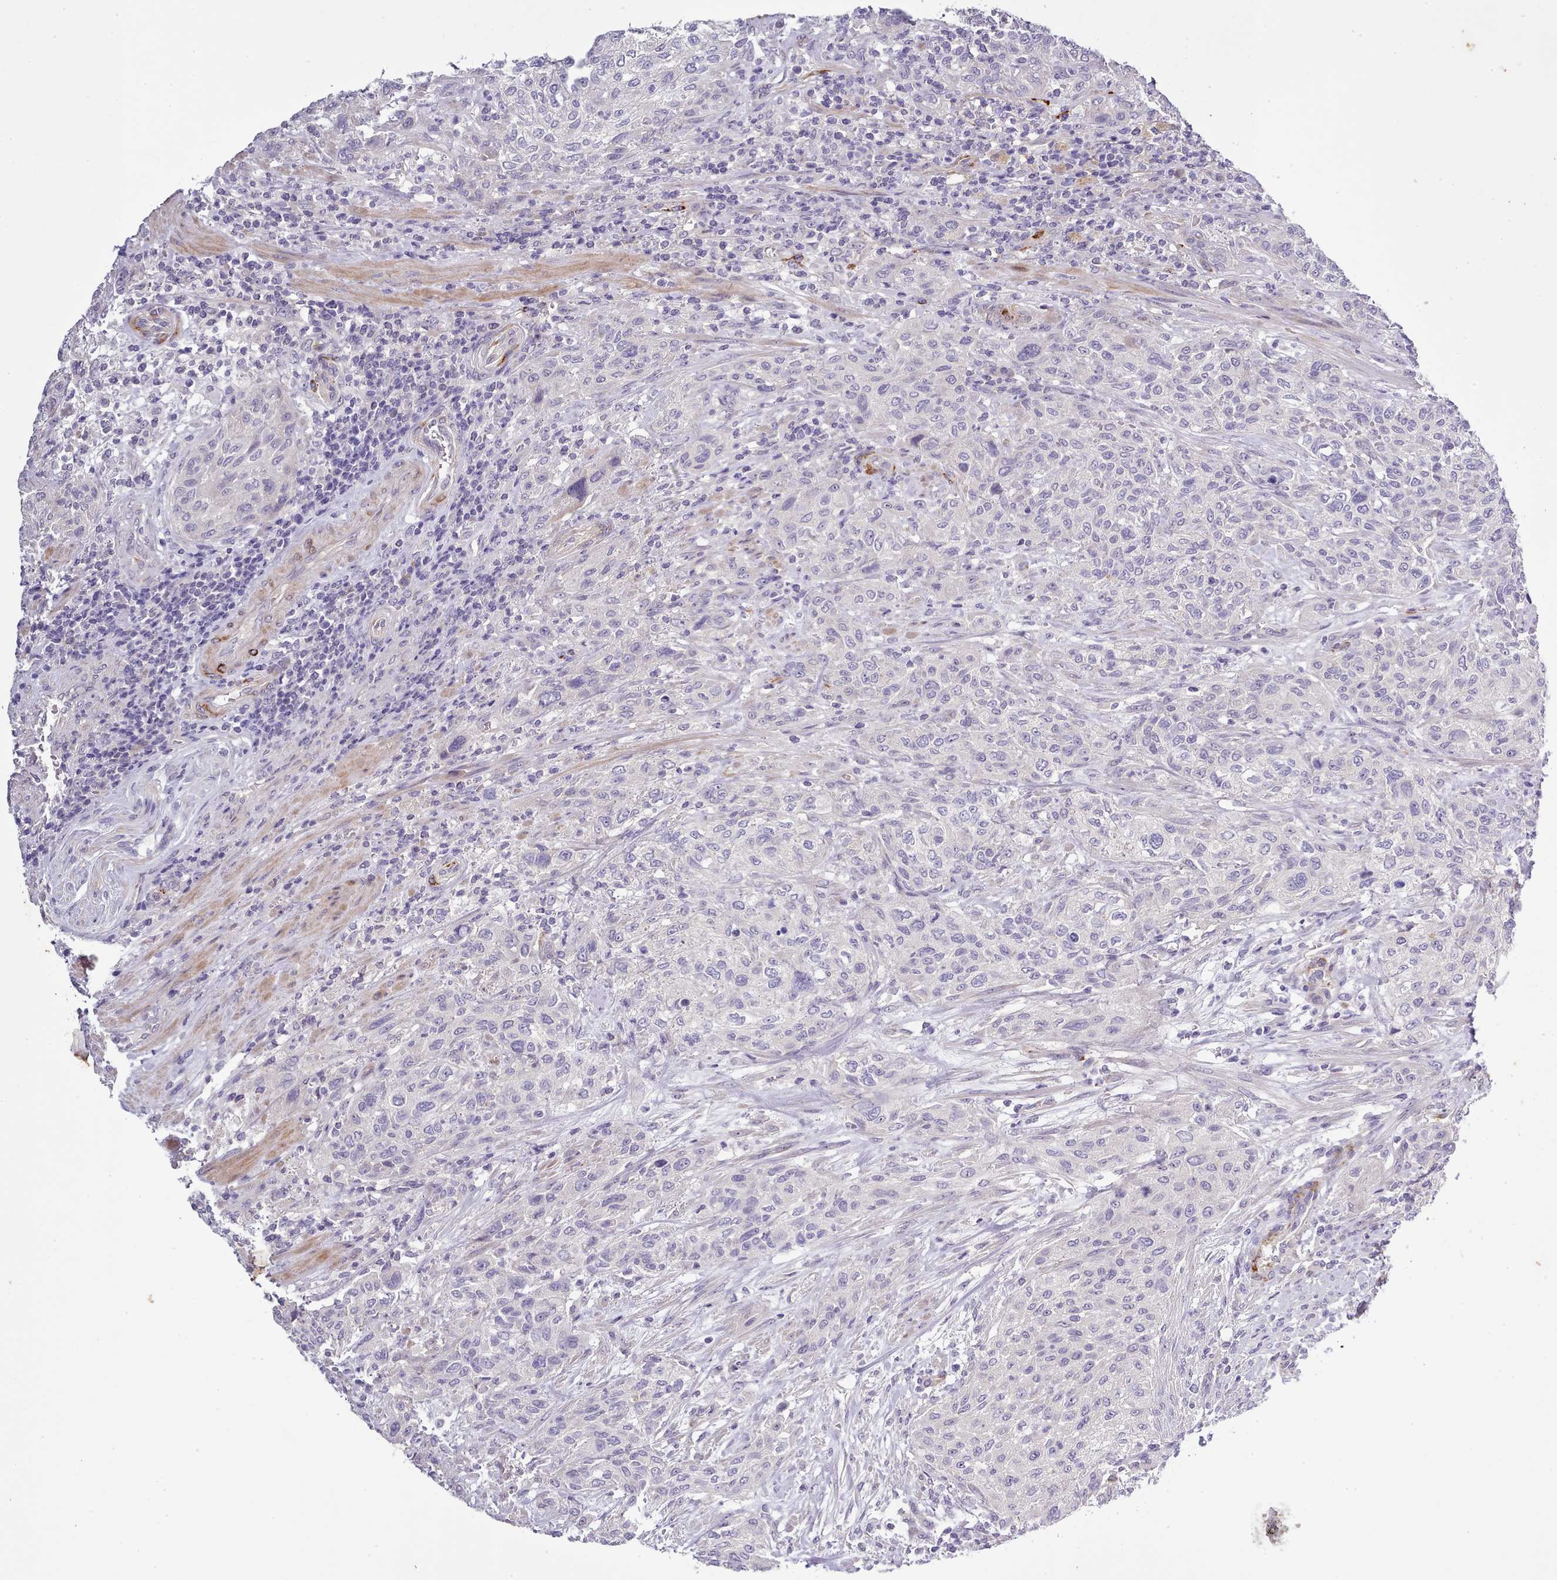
{"staining": {"intensity": "negative", "quantity": "none", "location": "none"}, "tissue": "urothelial cancer", "cell_type": "Tumor cells", "image_type": "cancer", "snomed": [{"axis": "morphology", "description": "Normal tissue, NOS"}, {"axis": "morphology", "description": "Urothelial carcinoma, NOS"}, {"axis": "topography", "description": "Urinary bladder"}, {"axis": "topography", "description": "Peripheral nerve tissue"}], "caption": "The histopathology image shows no staining of tumor cells in transitional cell carcinoma.", "gene": "SETX", "patient": {"sex": "male", "age": 35}}